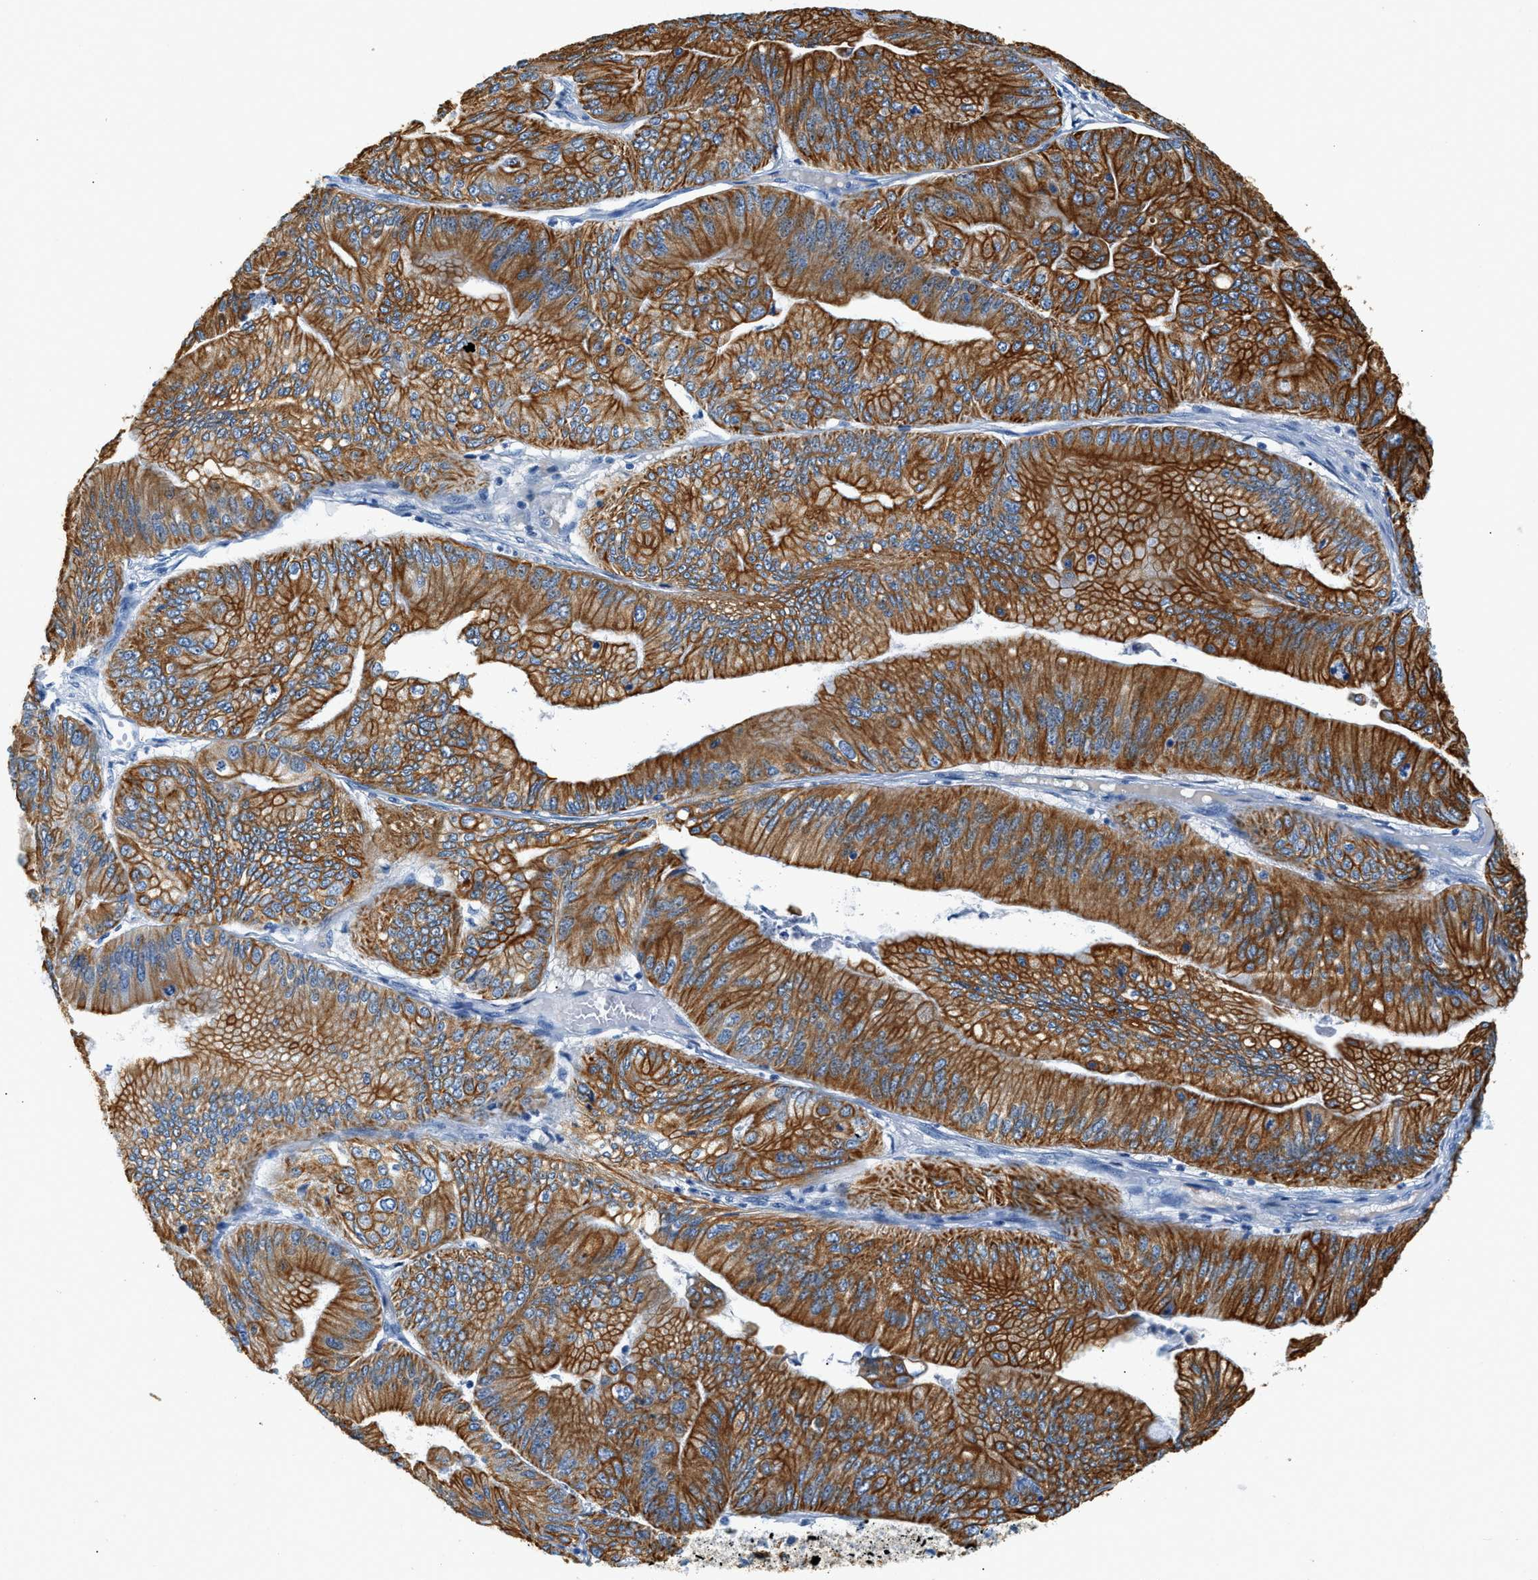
{"staining": {"intensity": "strong", "quantity": ">75%", "location": "cytoplasmic/membranous"}, "tissue": "ovarian cancer", "cell_type": "Tumor cells", "image_type": "cancer", "snomed": [{"axis": "morphology", "description": "Cystadenocarcinoma, mucinous, NOS"}, {"axis": "topography", "description": "Ovary"}], "caption": "Immunohistochemical staining of human mucinous cystadenocarcinoma (ovarian) shows high levels of strong cytoplasmic/membranous positivity in approximately >75% of tumor cells.", "gene": "STXBP2", "patient": {"sex": "female", "age": 61}}